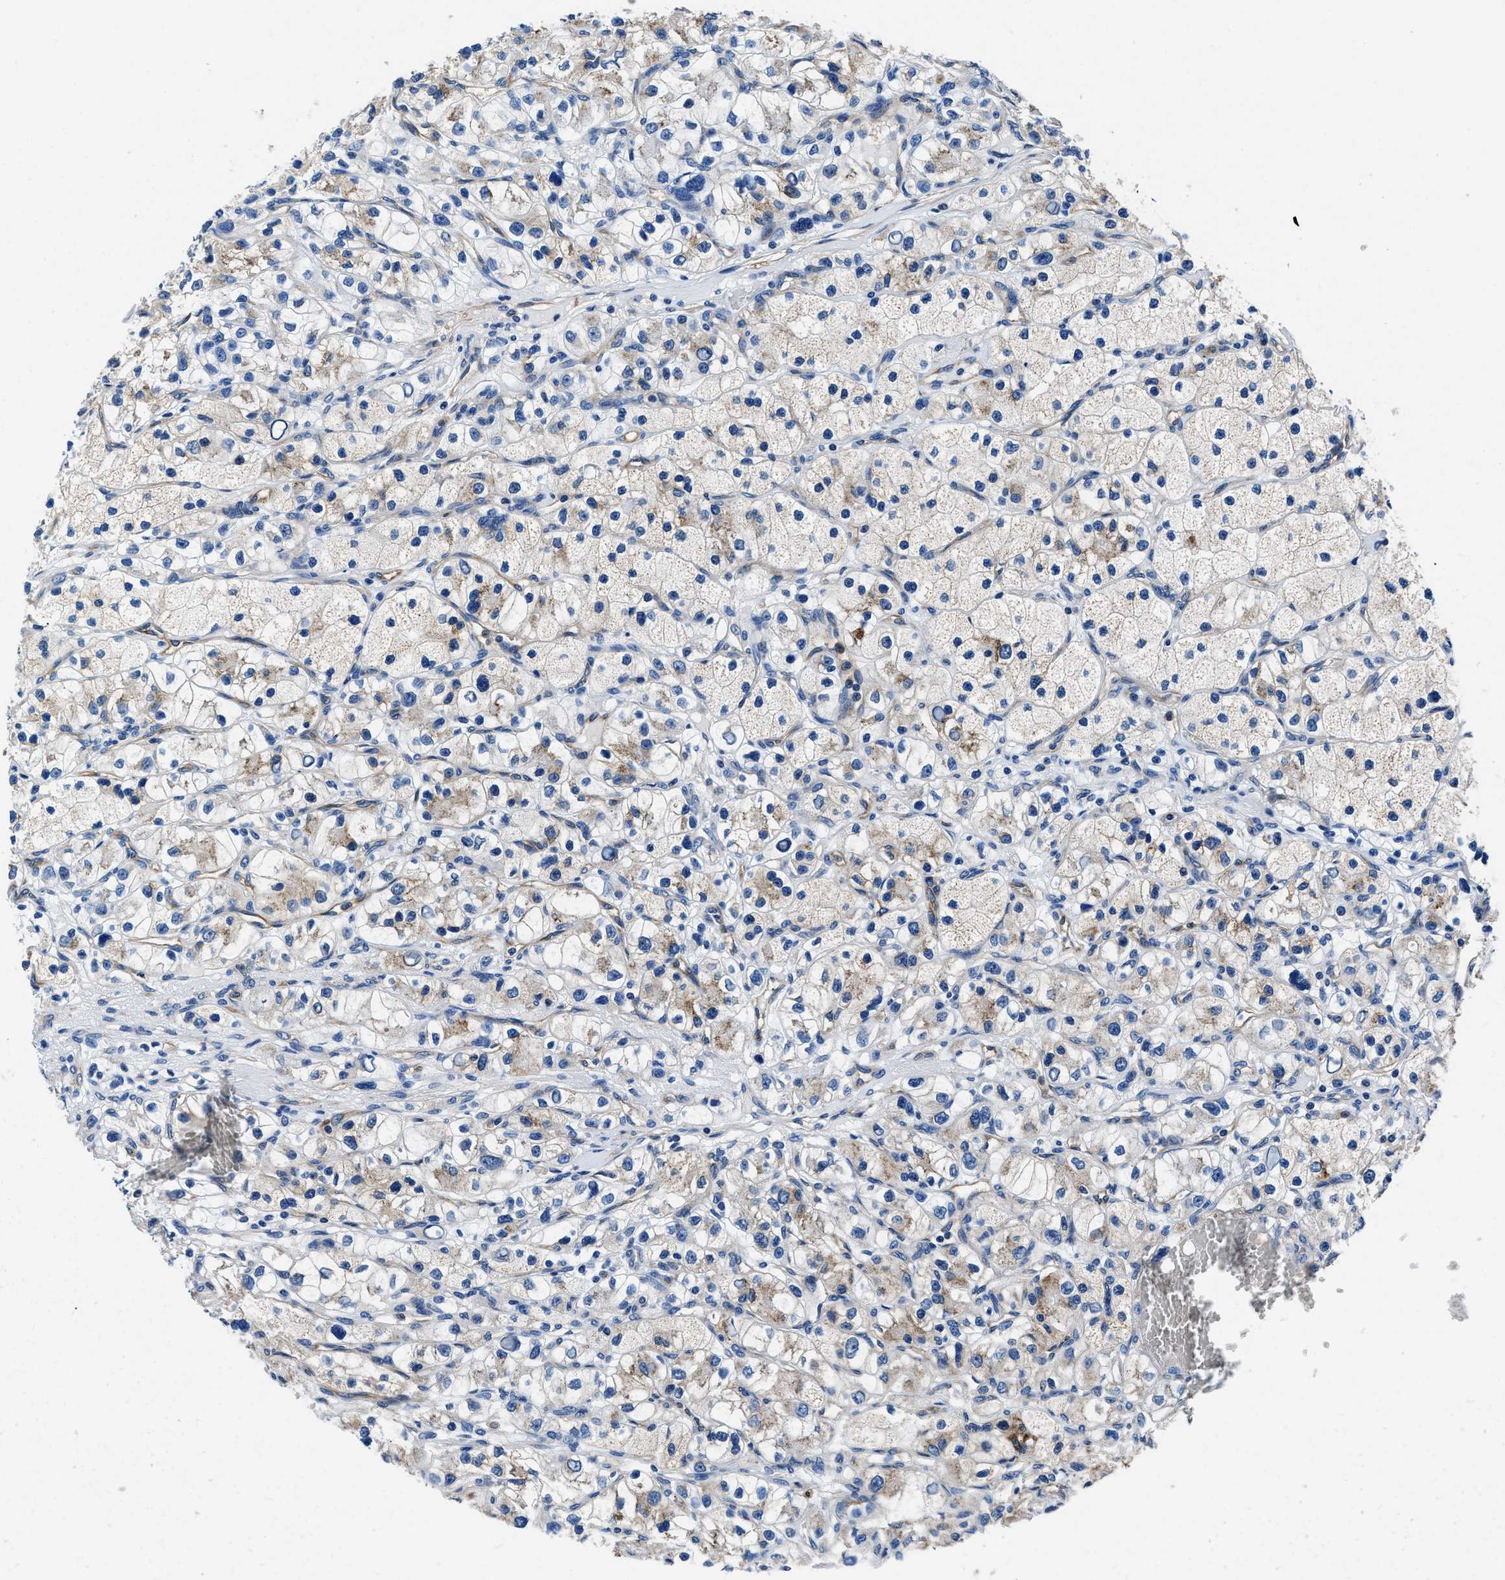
{"staining": {"intensity": "weak", "quantity": "25%-75%", "location": "cytoplasmic/membranous"}, "tissue": "renal cancer", "cell_type": "Tumor cells", "image_type": "cancer", "snomed": [{"axis": "morphology", "description": "Adenocarcinoma, NOS"}, {"axis": "topography", "description": "Kidney"}], "caption": "A histopathology image showing weak cytoplasmic/membranous staining in approximately 25%-75% of tumor cells in renal cancer, as visualized by brown immunohistochemical staining.", "gene": "NEU1", "patient": {"sex": "female", "age": 57}}